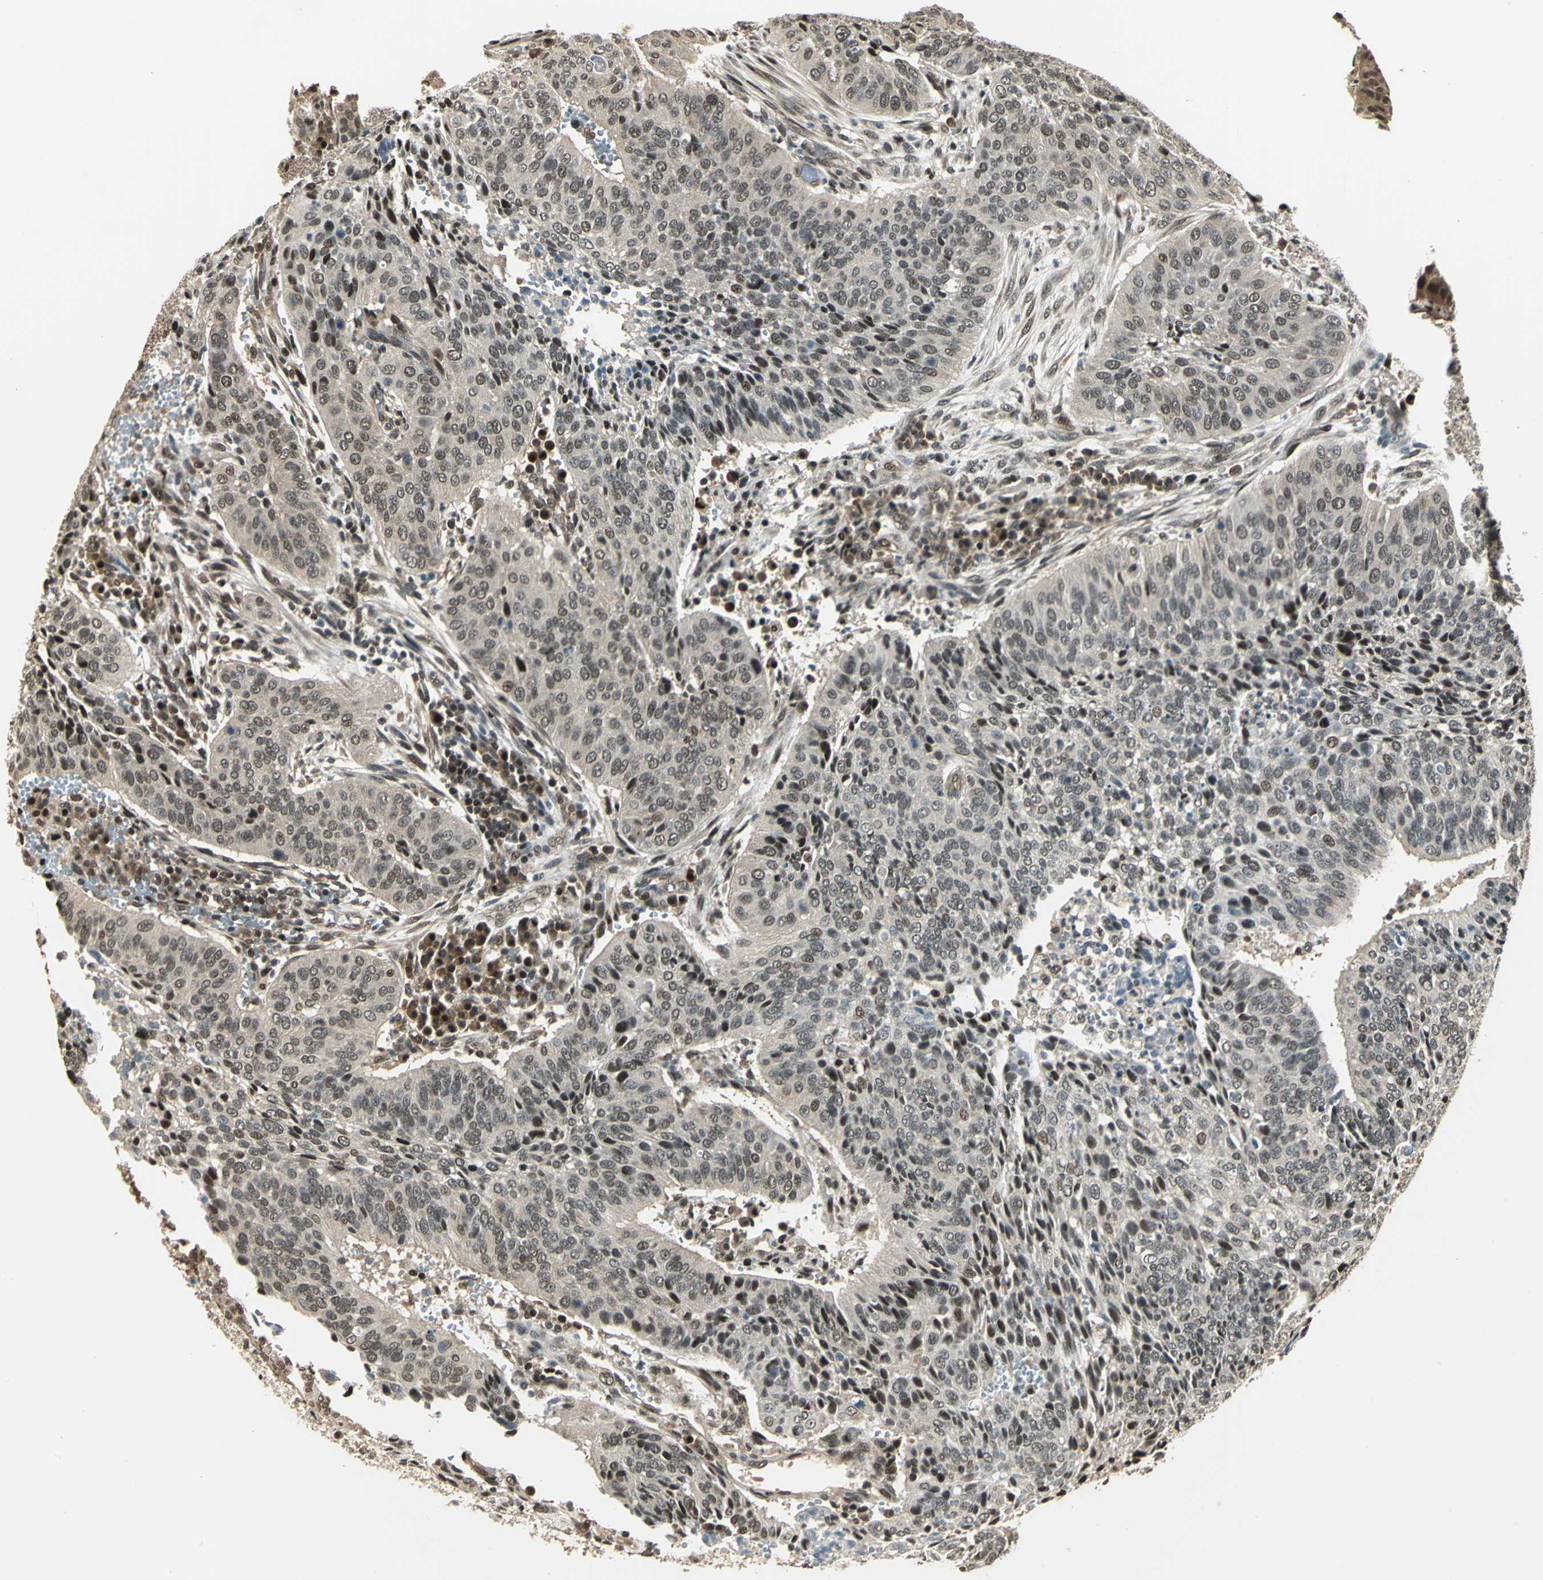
{"staining": {"intensity": "weak", "quantity": ">75%", "location": "cytoplasmic/membranous,nuclear"}, "tissue": "cervical cancer", "cell_type": "Tumor cells", "image_type": "cancer", "snomed": [{"axis": "morphology", "description": "Squamous cell carcinoma, NOS"}, {"axis": "topography", "description": "Cervix"}], "caption": "Human cervical cancer stained for a protein (brown) shows weak cytoplasmic/membranous and nuclear positive staining in approximately >75% of tumor cells.", "gene": "PSMC3", "patient": {"sex": "female", "age": 39}}